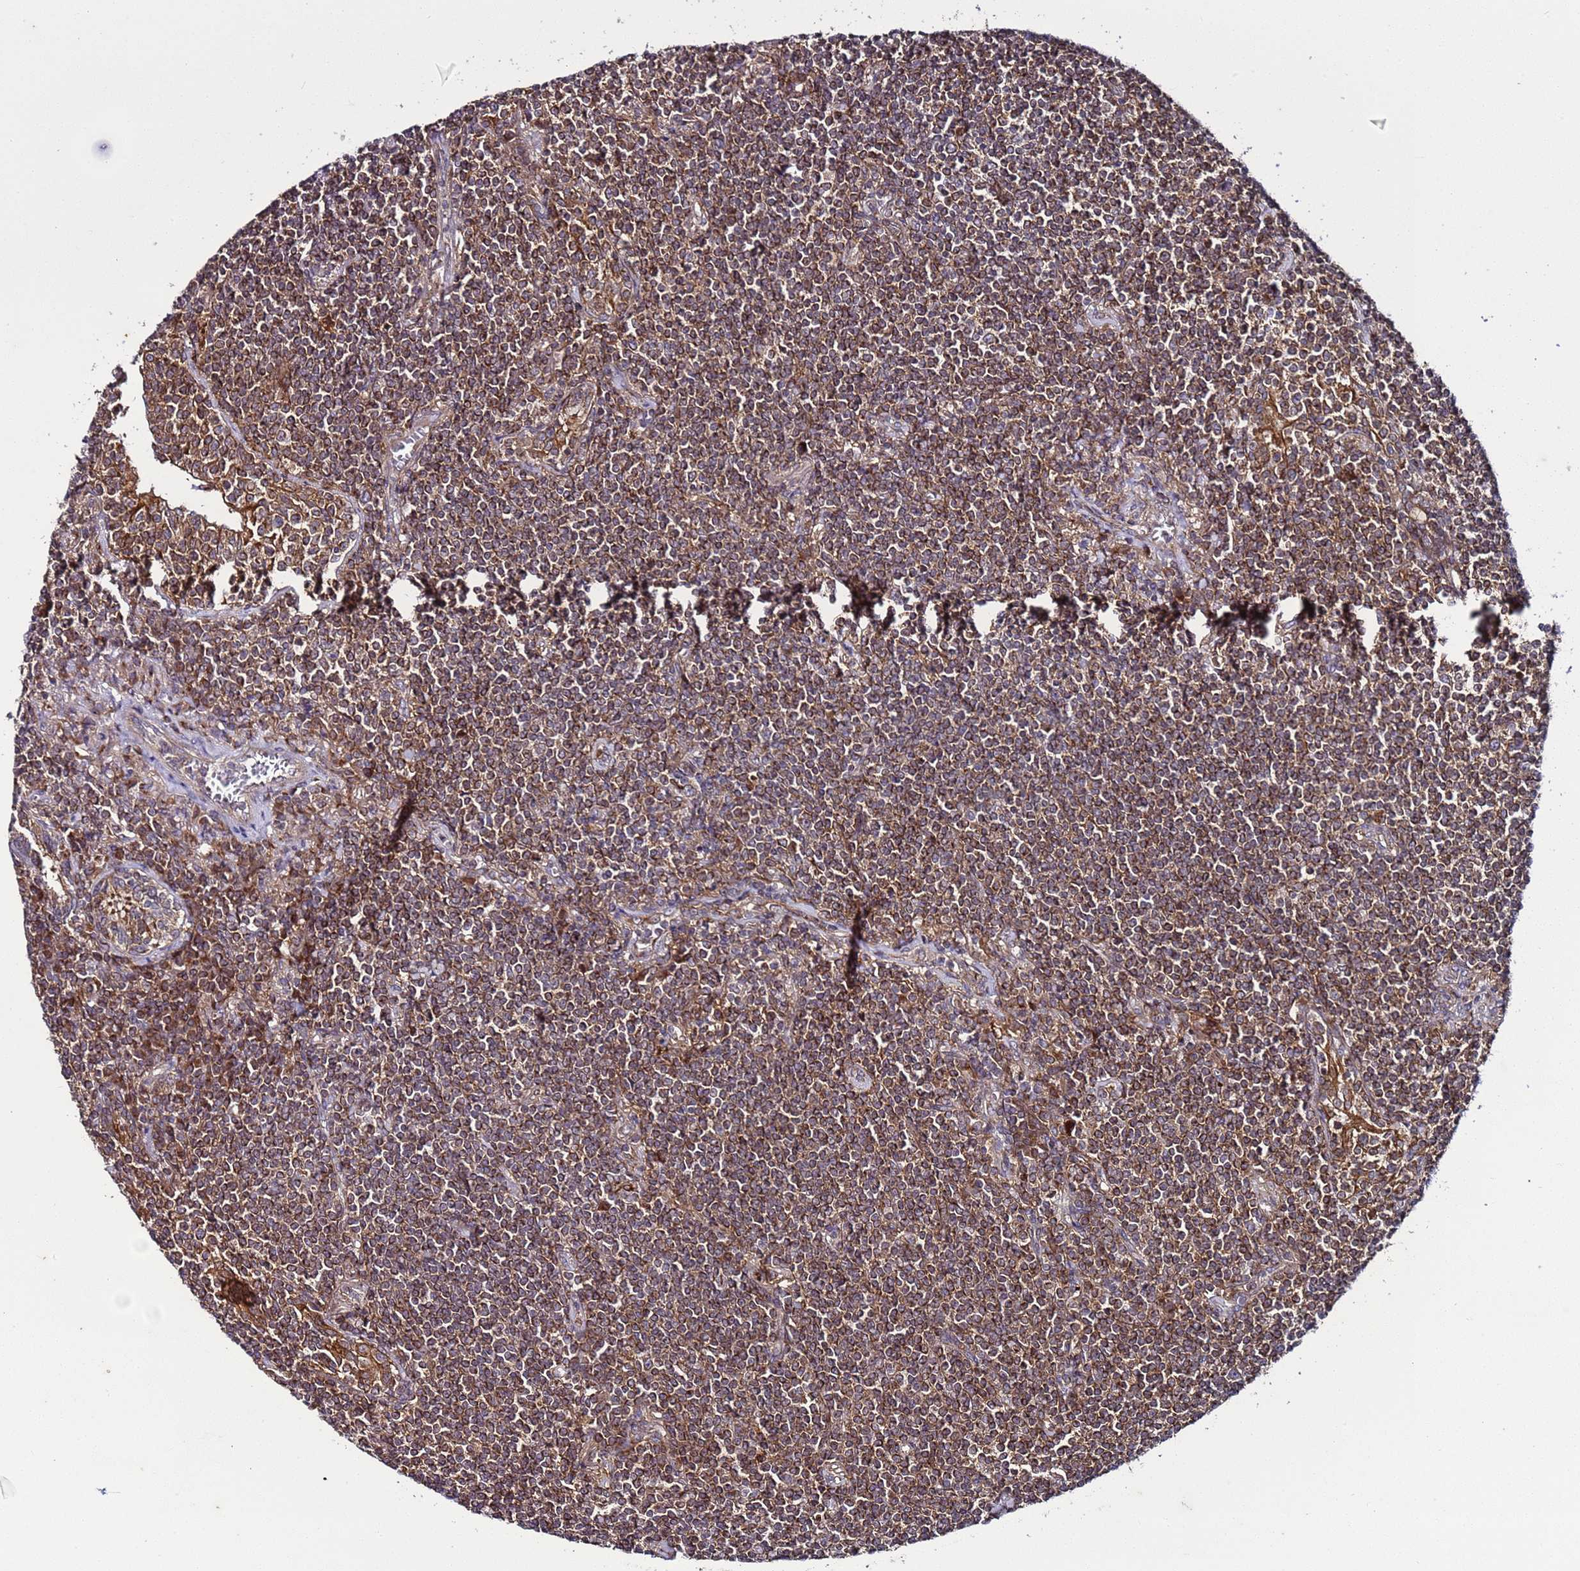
{"staining": {"intensity": "moderate", "quantity": ">75%", "location": "cytoplasmic/membranous"}, "tissue": "lymphoma", "cell_type": "Tumor cells", "image_type": "cancer", "snomed": [{"axis": "morphology", "description": "Malignant lymphoma, non-Hodgkin's type, Low grade"}, {"axis": "topography", "description": "Lung"}], "caption": "Immunohistochemical staining of malignant lymphoma, non-Hodgkin's type (low-grade) reveals medium levels of moderate cytoplasmic/membranous protein staining in approximately >75% of tumor cells. The staining was performed using DAB (3,3'-diaminobenzidine) to visualize the protein expression in brown, while the nuclei were stained in blue with hematoxylin (Magnification: 20x).", "gene": "TMEM176B", "patient": {"sex": "female", "age": 71}}